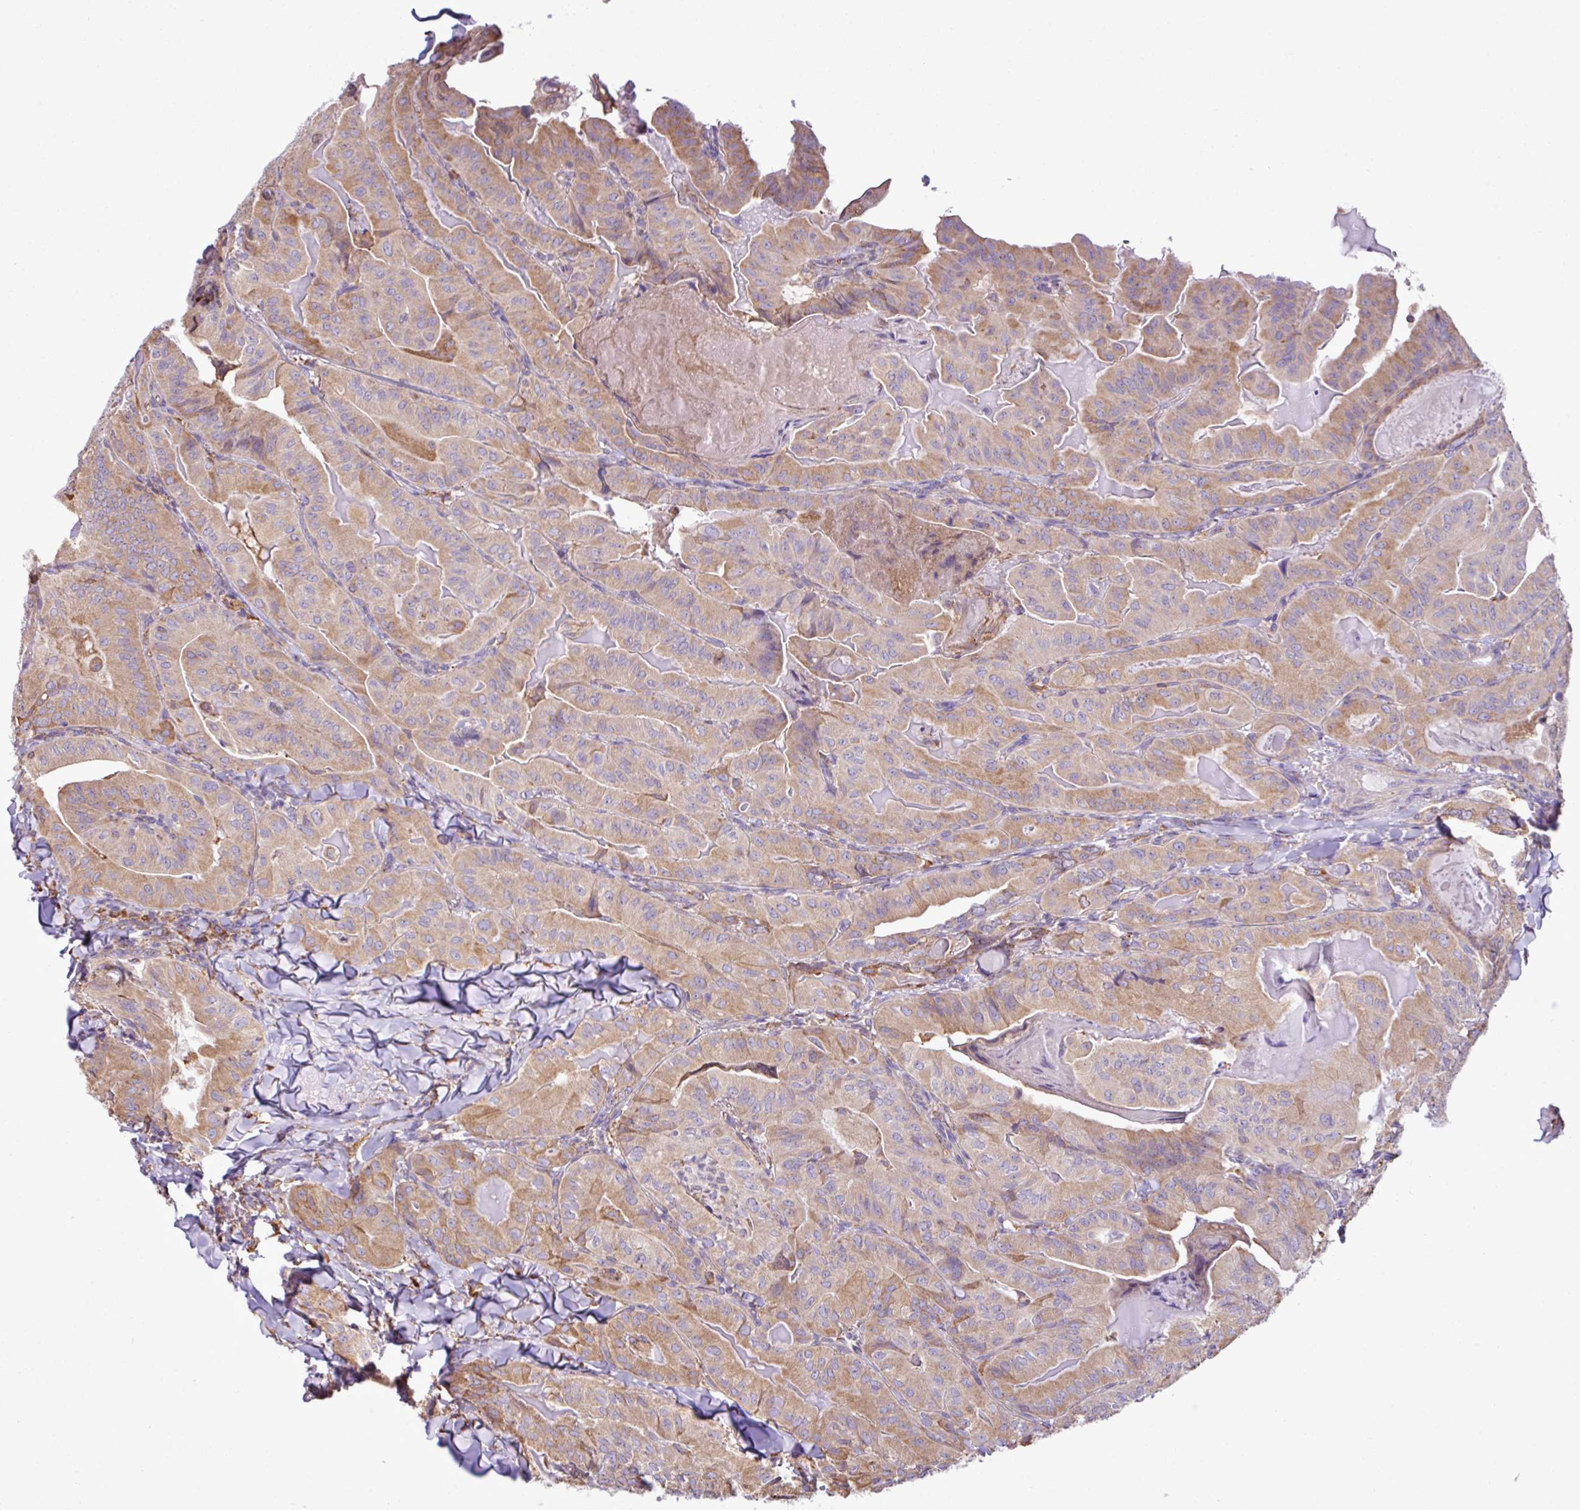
{"staining": {"intensity": "moderate", "quantity": "25%-75%", "location": "cytoplasmic/membranous"}, "tissue": "thyroid cancer", "cell_type": "Tumor cells", "image_type": "cancer", "snomed": [{"axis": "morphology", "description": "Papillary adenocarcinoma, NOS"}, {"axis": "topography", "description": "Thyroid gland"}], "caption": "Thyroid cancer (papillary adenocarcinoma) stained with DAB immunohistochemistry (IHC) reveals medium levels of moderate cytoplasmic/membranous positivity in approximately 25%-75% of tumor cells.", "gene": "ZSCAN5A", "patient": {"sex": "female", "age": 68}}